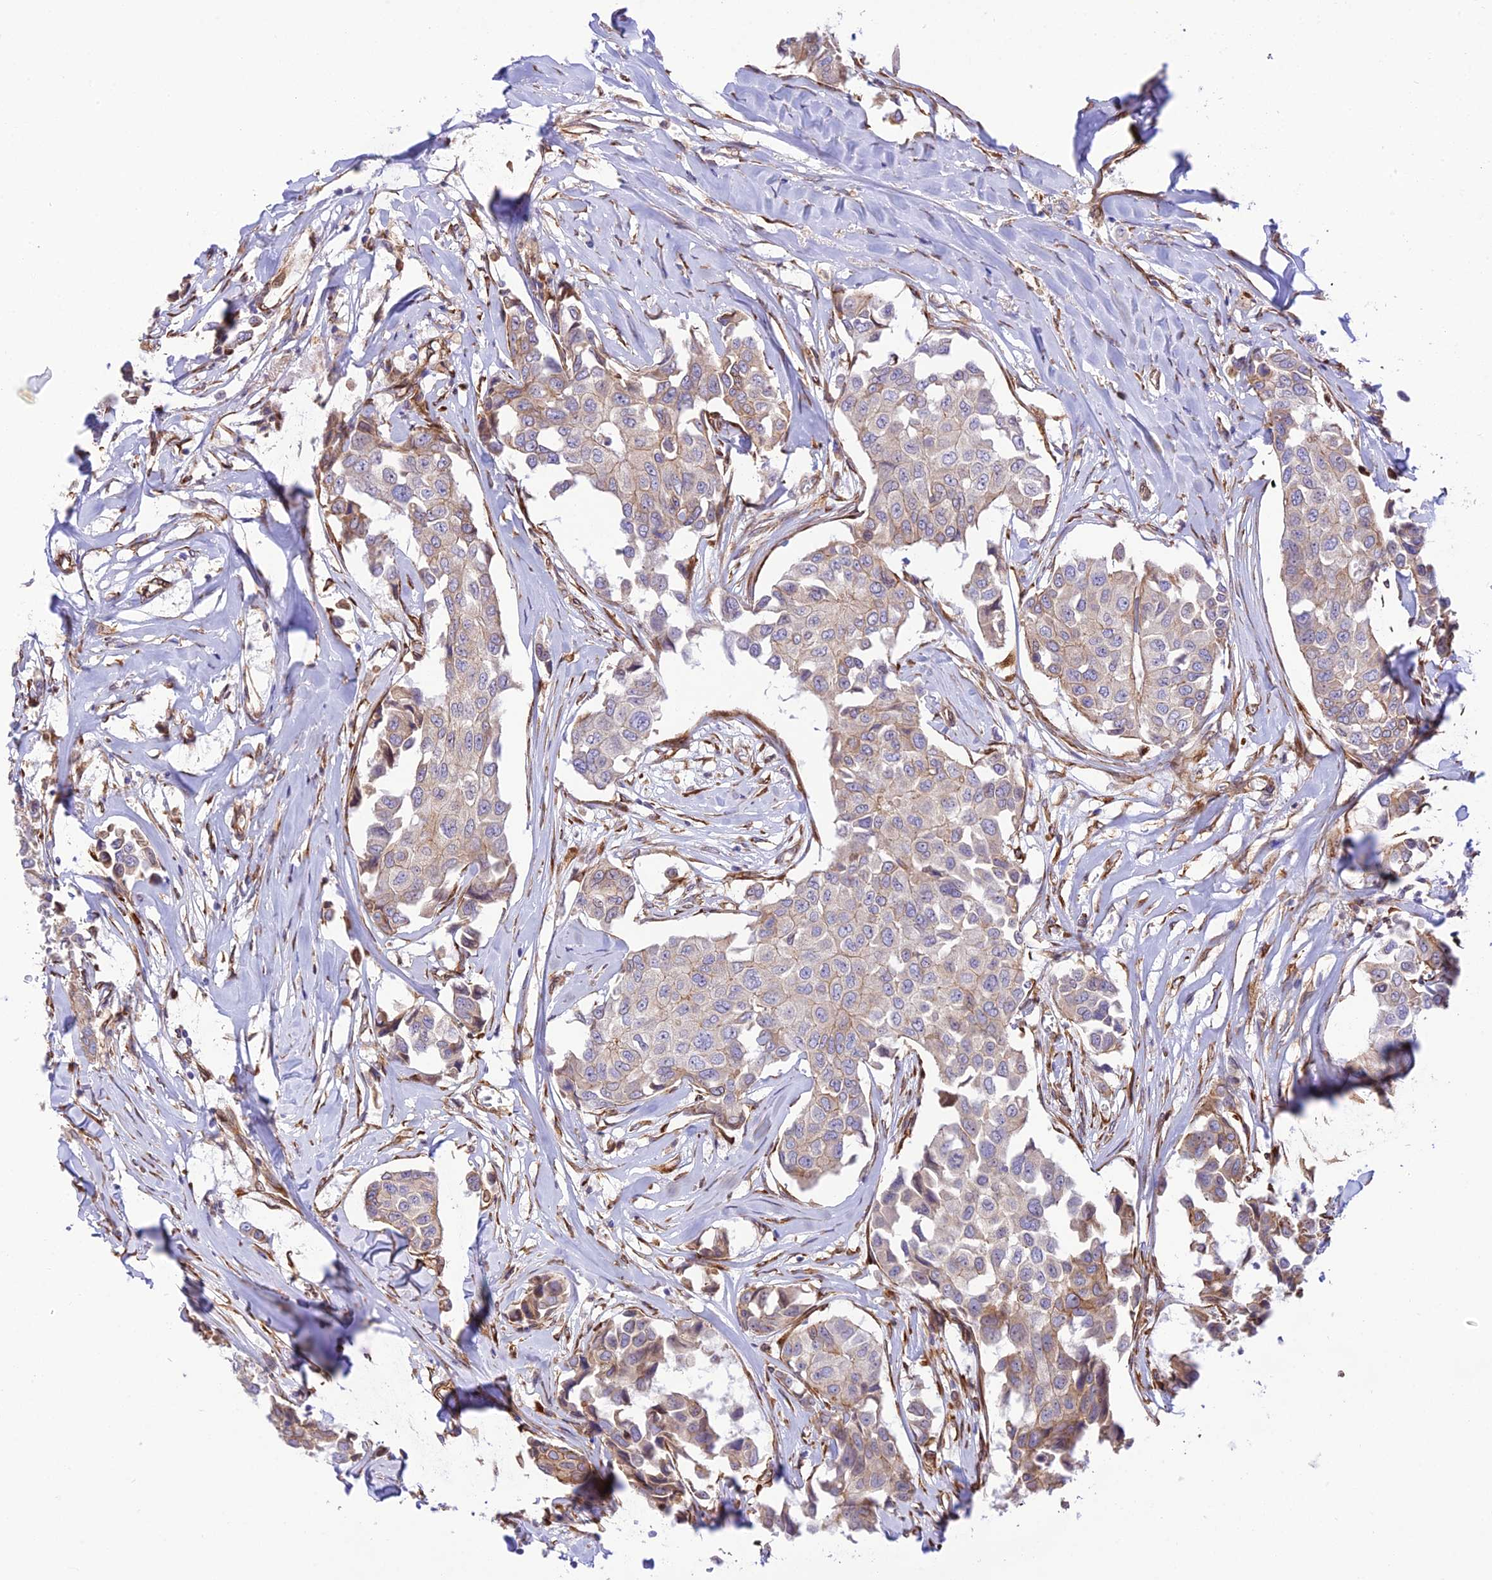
{"staining": {"intensity": "weak", "quantity": "<25%", "location": "cytoplasmic/membranous"}, "tissue": "breast cancer", "cell_type": "Tumor cells", "image_type": "cancer", "snomed": [{"axis": "morphology", "description": "Duct carcinoma"}, {"axis": "topography", "description": "Breast"}], "caption": "Intraductal carcinoma (breast) stained for a protein using immunohistochemistry (IHC) displays no staining tumor cells.", "gene": "EXOC3L4", "patient": {"sex": "female", "age": 80}}